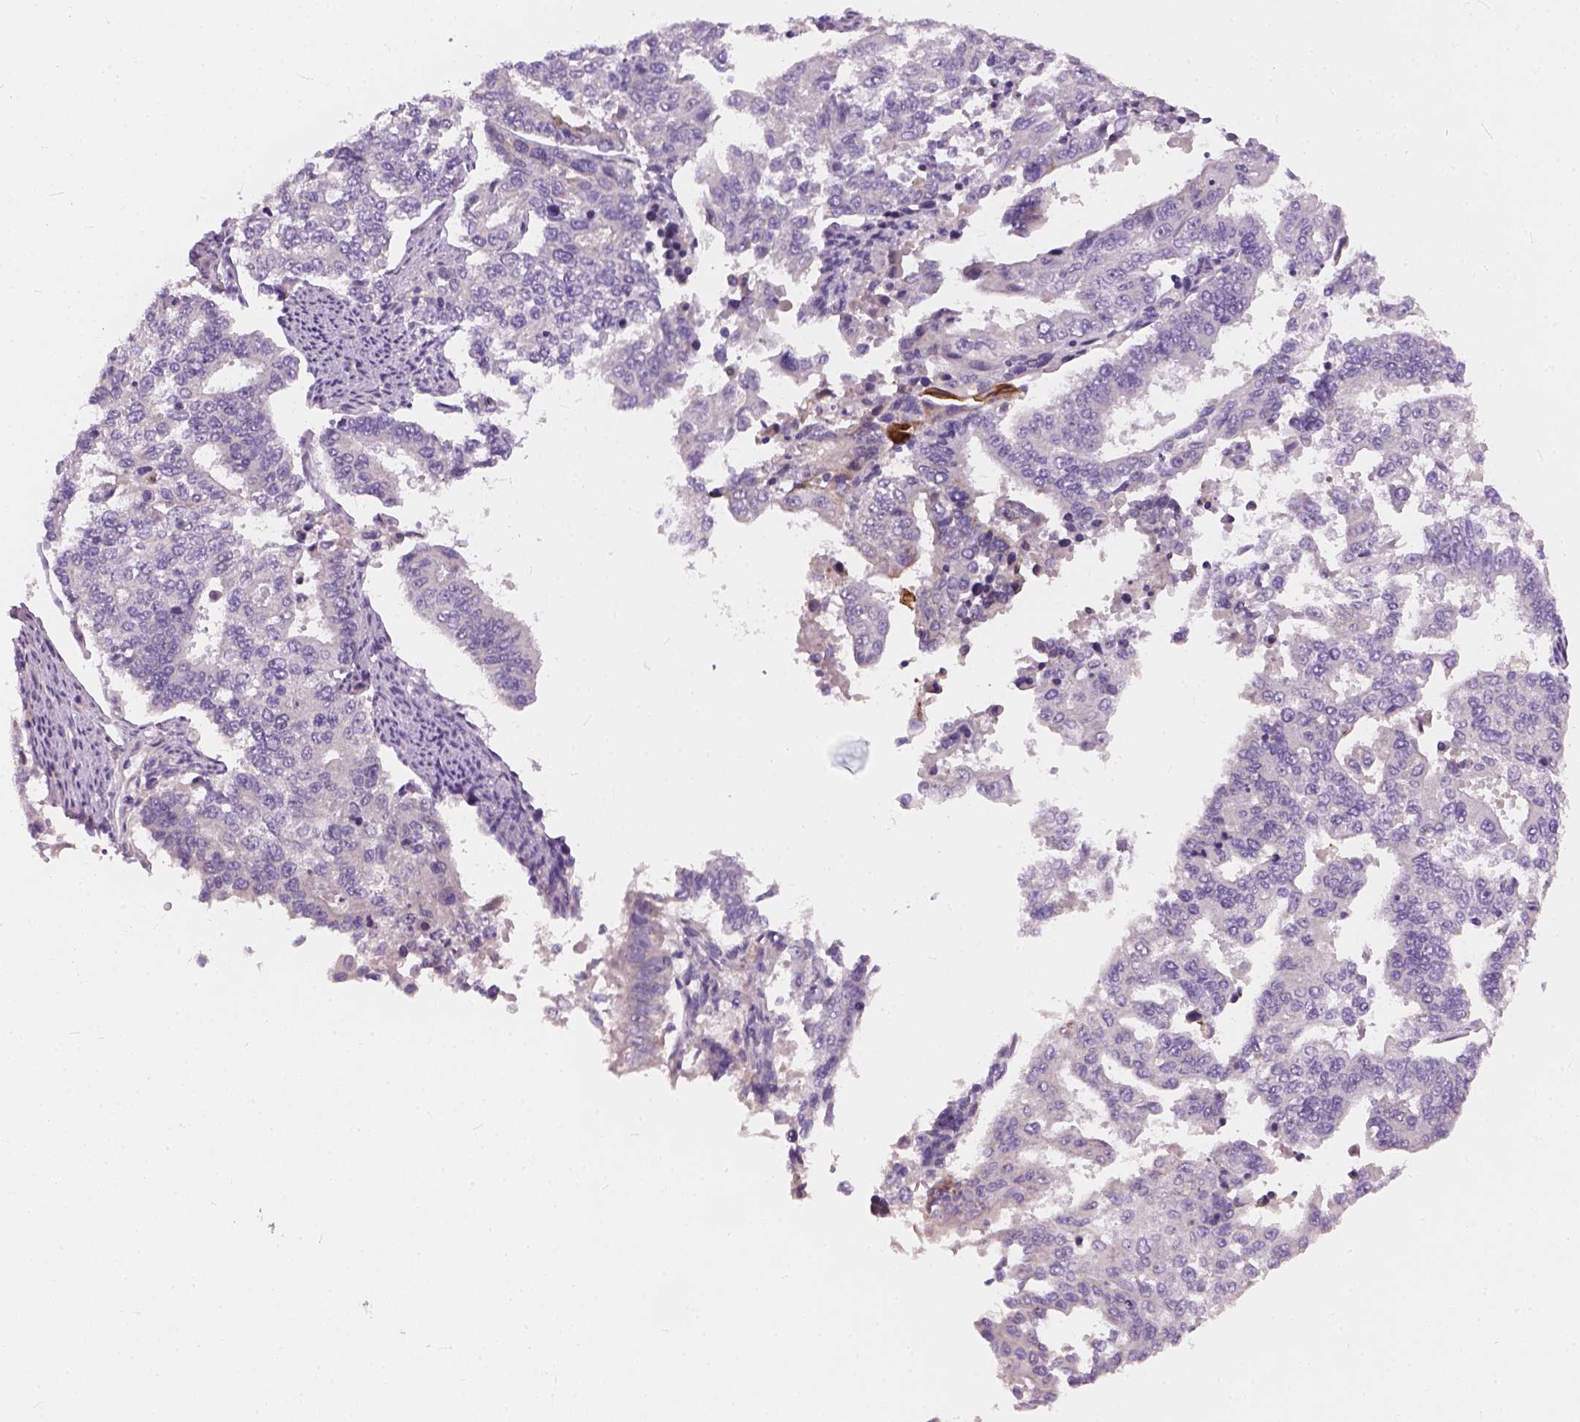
{"staining": {"intensity": "negative", "quantity": "none", "location": "none"}, "tissue": "endometrial cancer", "cell_type": "Tumor cells", "image_type": "cancer", "snomed": [{"axis": "morphology", "description": "Adenocarcinoma, NOS"}, {"axis": "topography", "description": "Uterus"}], "caption": "Adenocarcinoma (endometrial) stained for a protein using immunohistochemistry demonstrates no positivity tumor cells.", "gene": "KRT17", "patient": {"sex": "female", "age": 59}}